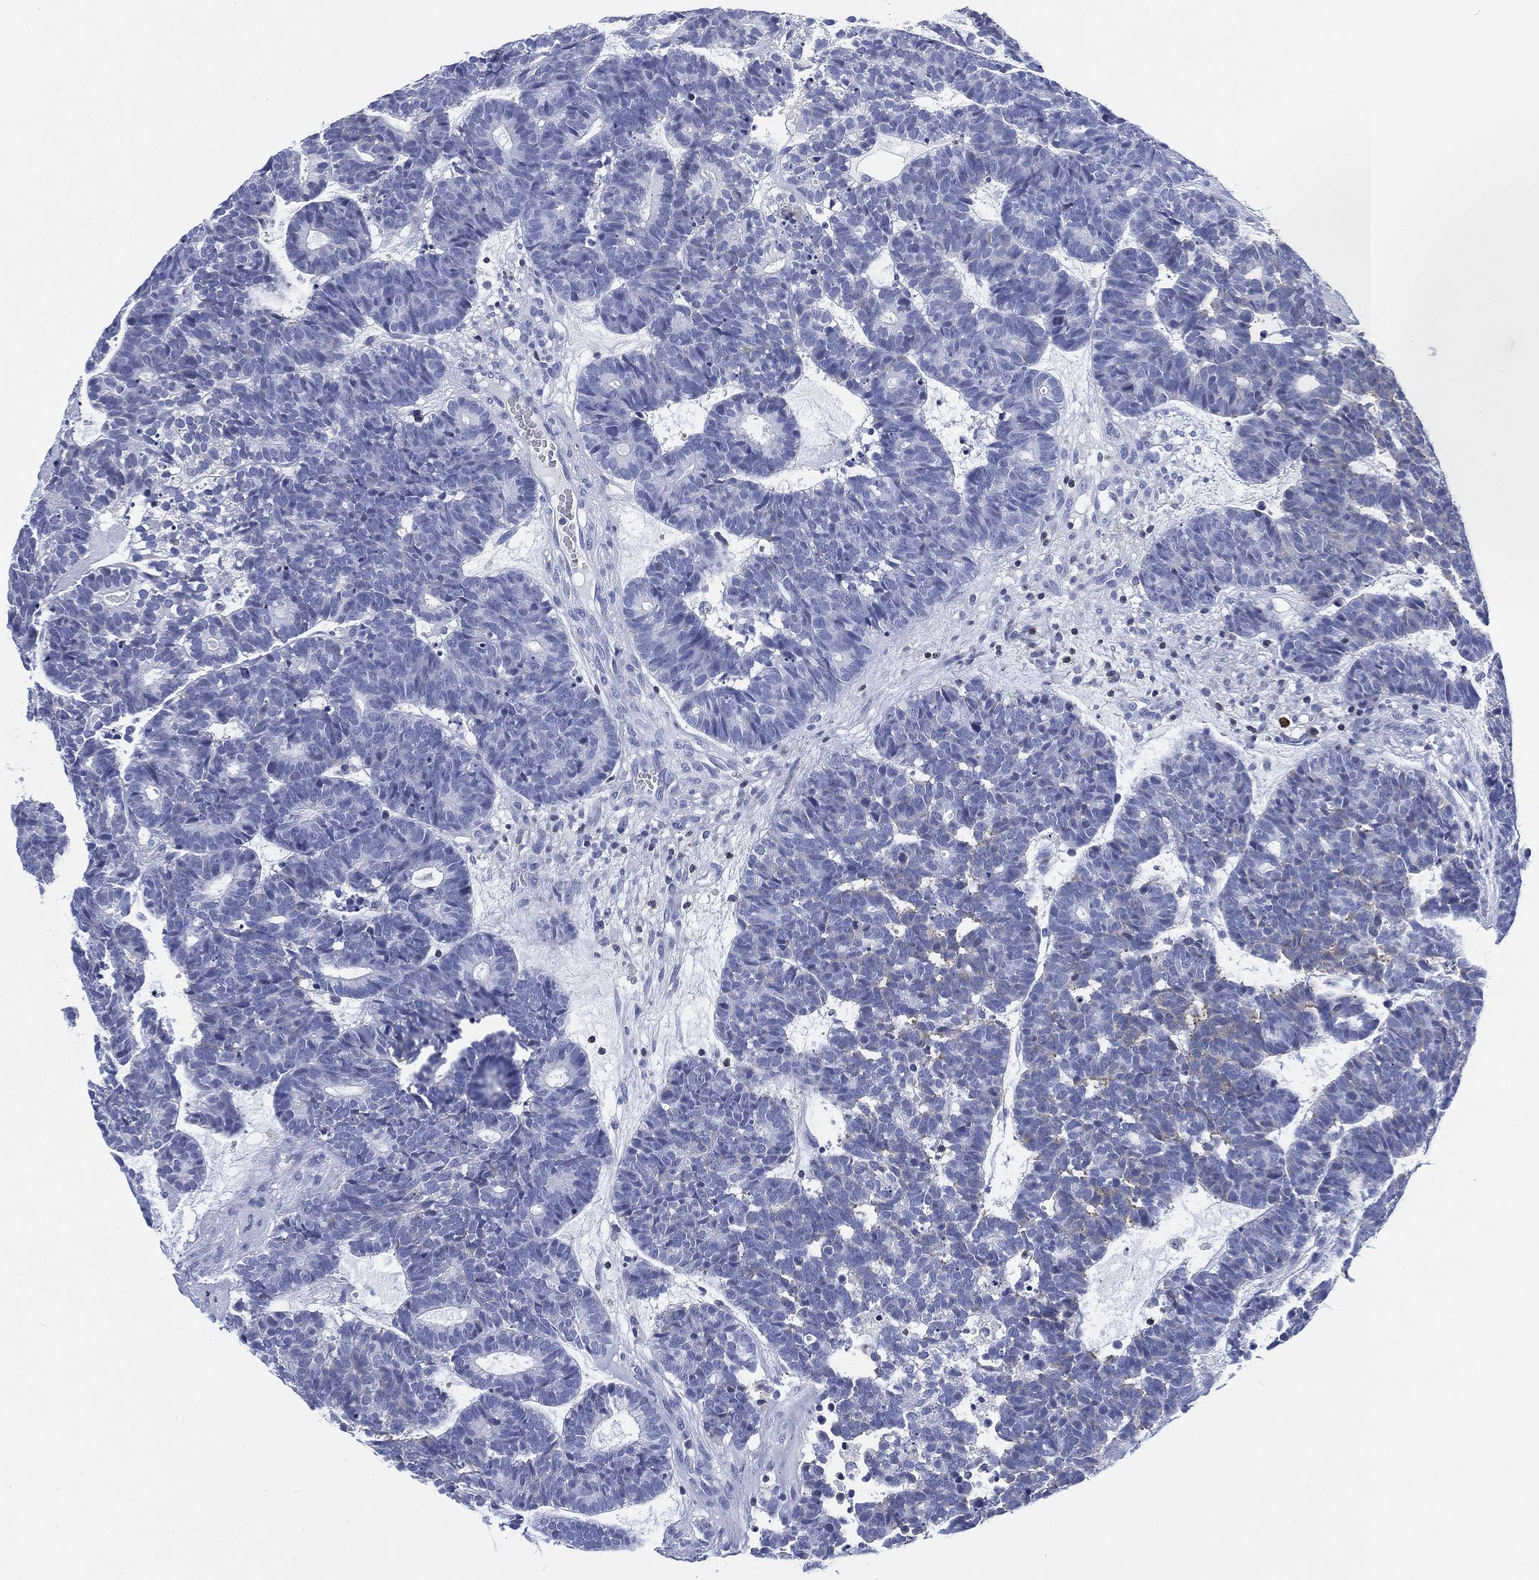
{"staining": {"intensity": "weak", "quantity": "<25%", "location": "cytoplasmic/membranous"}, "tissue": "head and neck cancer", "cell_type": "Tumor cells", "image_type": "cancer", "snomed": [{"axis": "morphology", "description": "Adenocarcinoma, NOS"}, {"axis": "topography", "description": "Head-Neck"}], "caption": "The photomicrograph shows no significant expression in tumor cells of head and neck adenocarcinoma. (Immunohistochemistry (ihc), brightfield microscopy, high magnification).", "gene": "FYB1", "patient": {"sex": "female", "age": 81}}